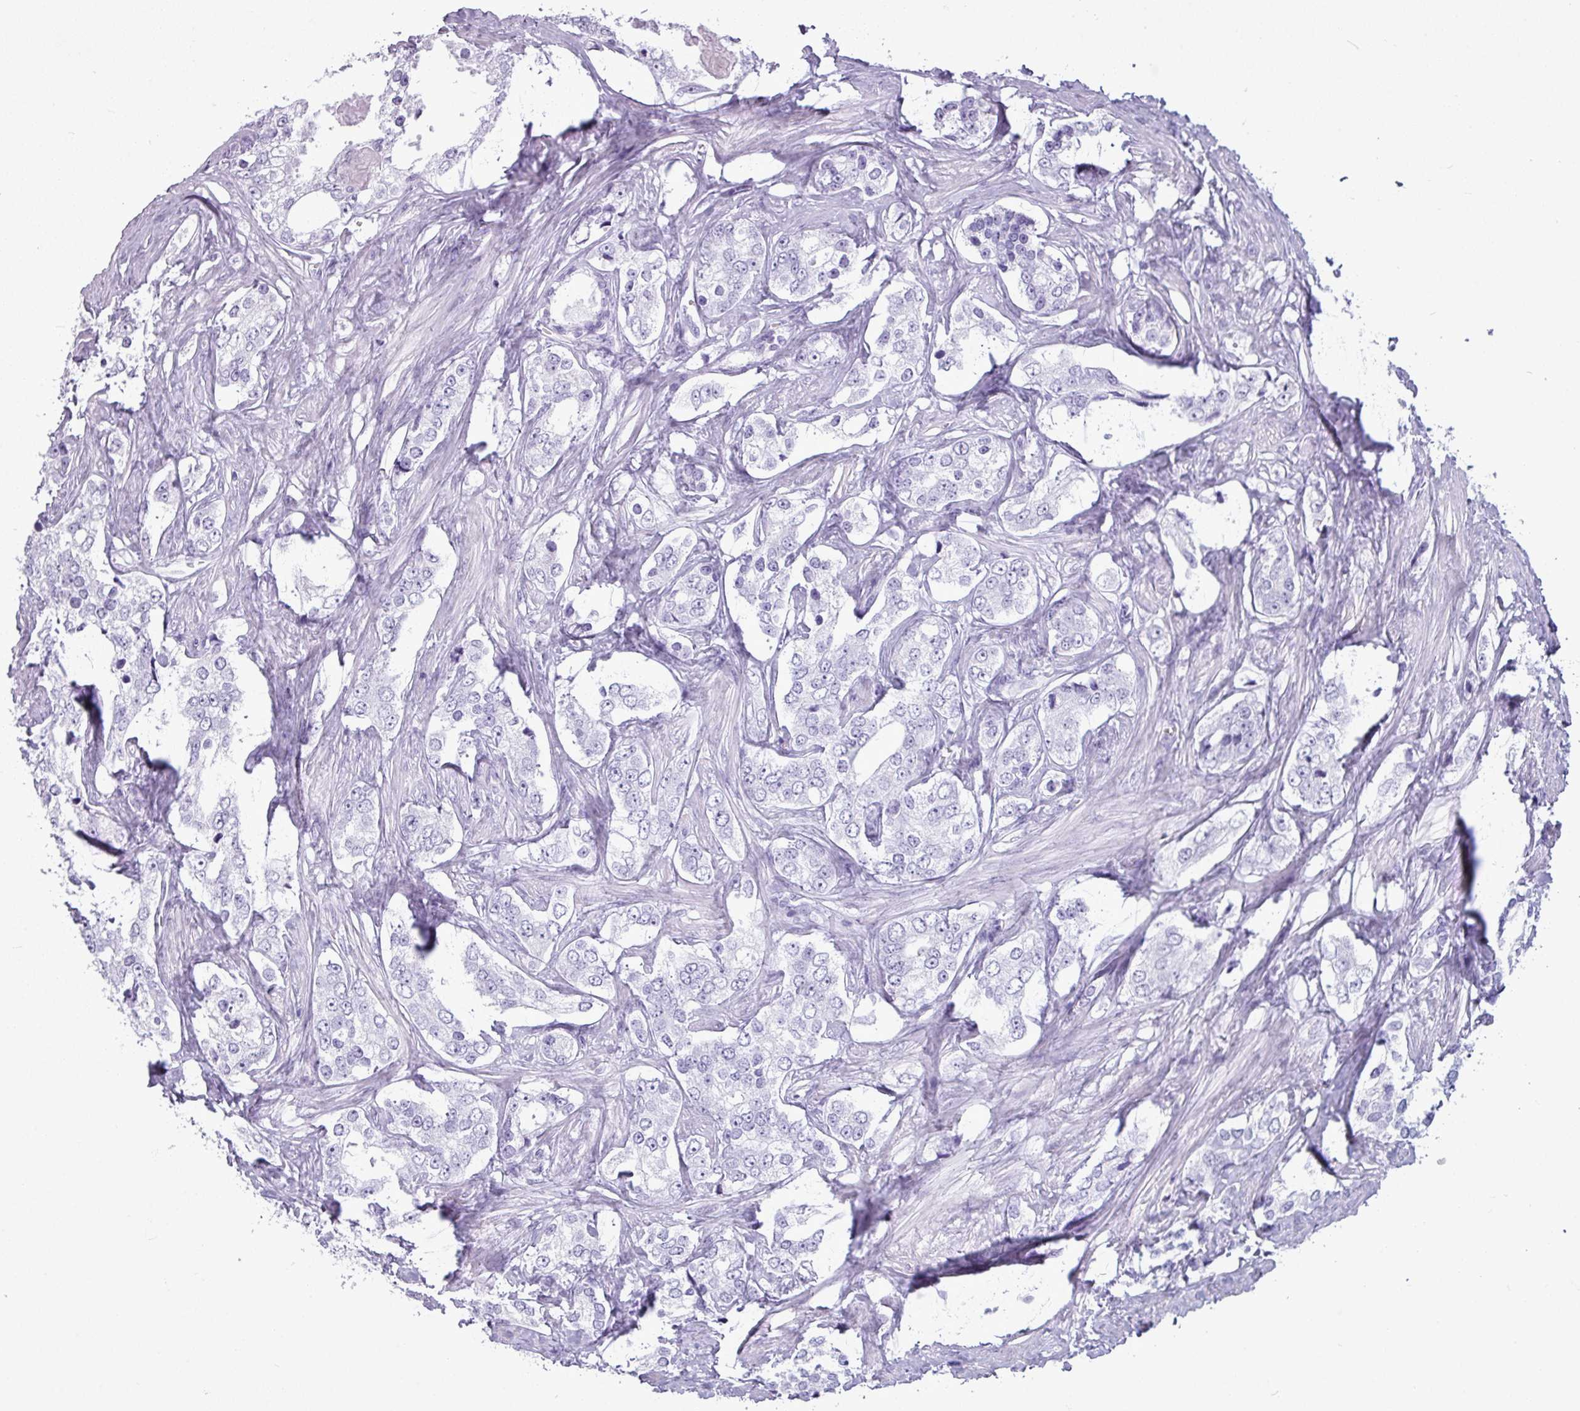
{"staining": {"intensity": "negative", "quantity": "none", "location": "none"}, "tissue": "prostate cancer", "cell_type": "Tumor cells", "image_type": "cancer", "snomed": [{"axis": "morphology", "description": "Adenocarcinoma, High grade"}, {"axis": "topography", "description": "Prostate"}], "caption": "Prostate high-grade adenocarcinoma was stained to show a protein in brown. There is no significant expression in tumor cells.", "gene": "AMY1B", "patient": {"sex": "male", "age": 66}}